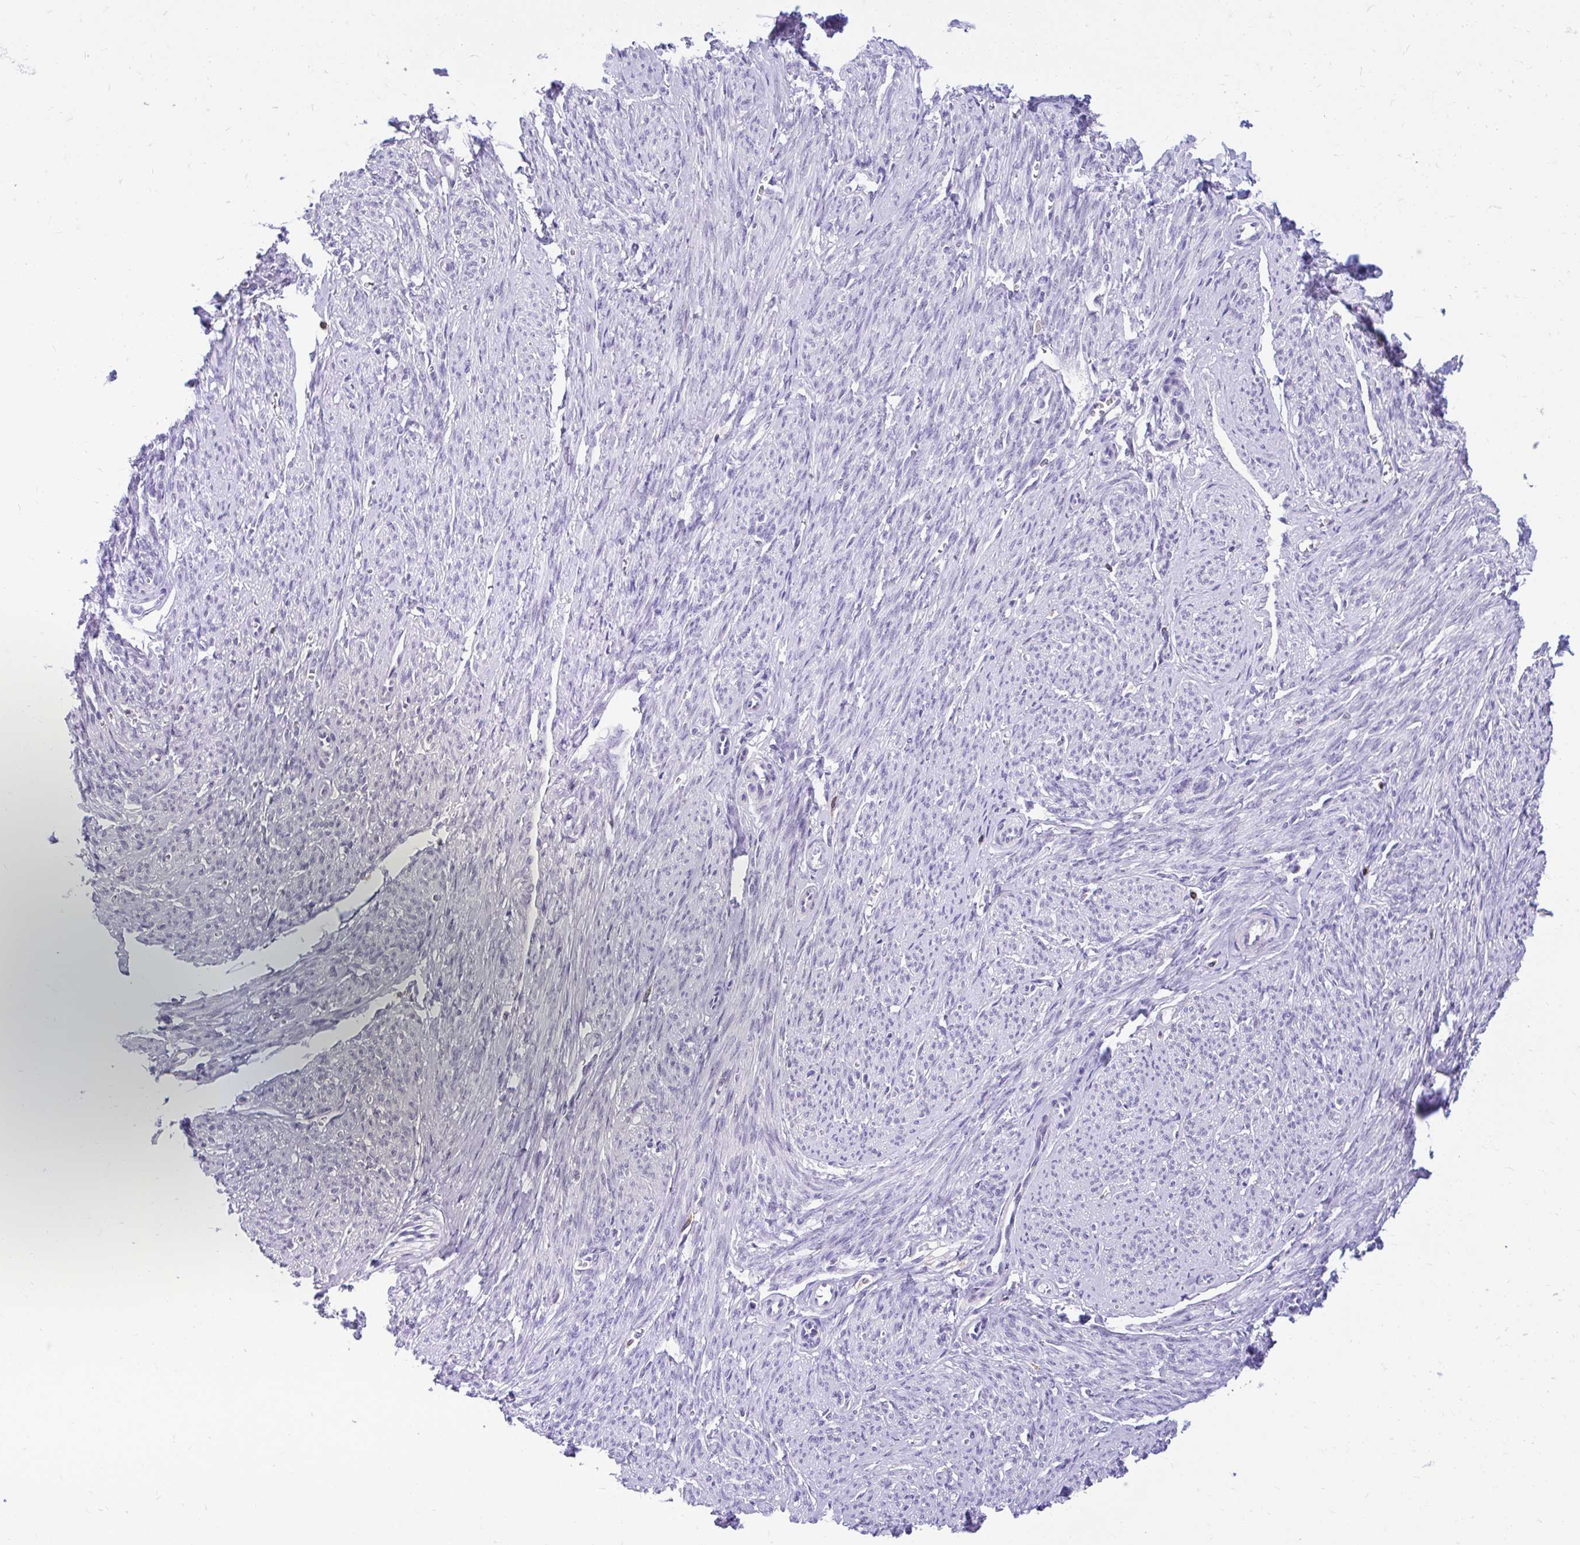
{"staining": {"intensity": "negative", "quantity": "none", "location": "none"}, "tissue": "smooth muscle", "cell_type": "Smooth muscle cells", "image_type": "normal", "snomed": [{"axis": "morphology", "description": "Normal tissue, NOS"}, {"axis": "topography", "description": "Smooth muscle"}], "caption": "The micrograph exhibits no significant positivity in smooth muscle cells of smooth muscle.", "gene": "GLB1L2", "patient": {"sex": "female", "age": 65}}